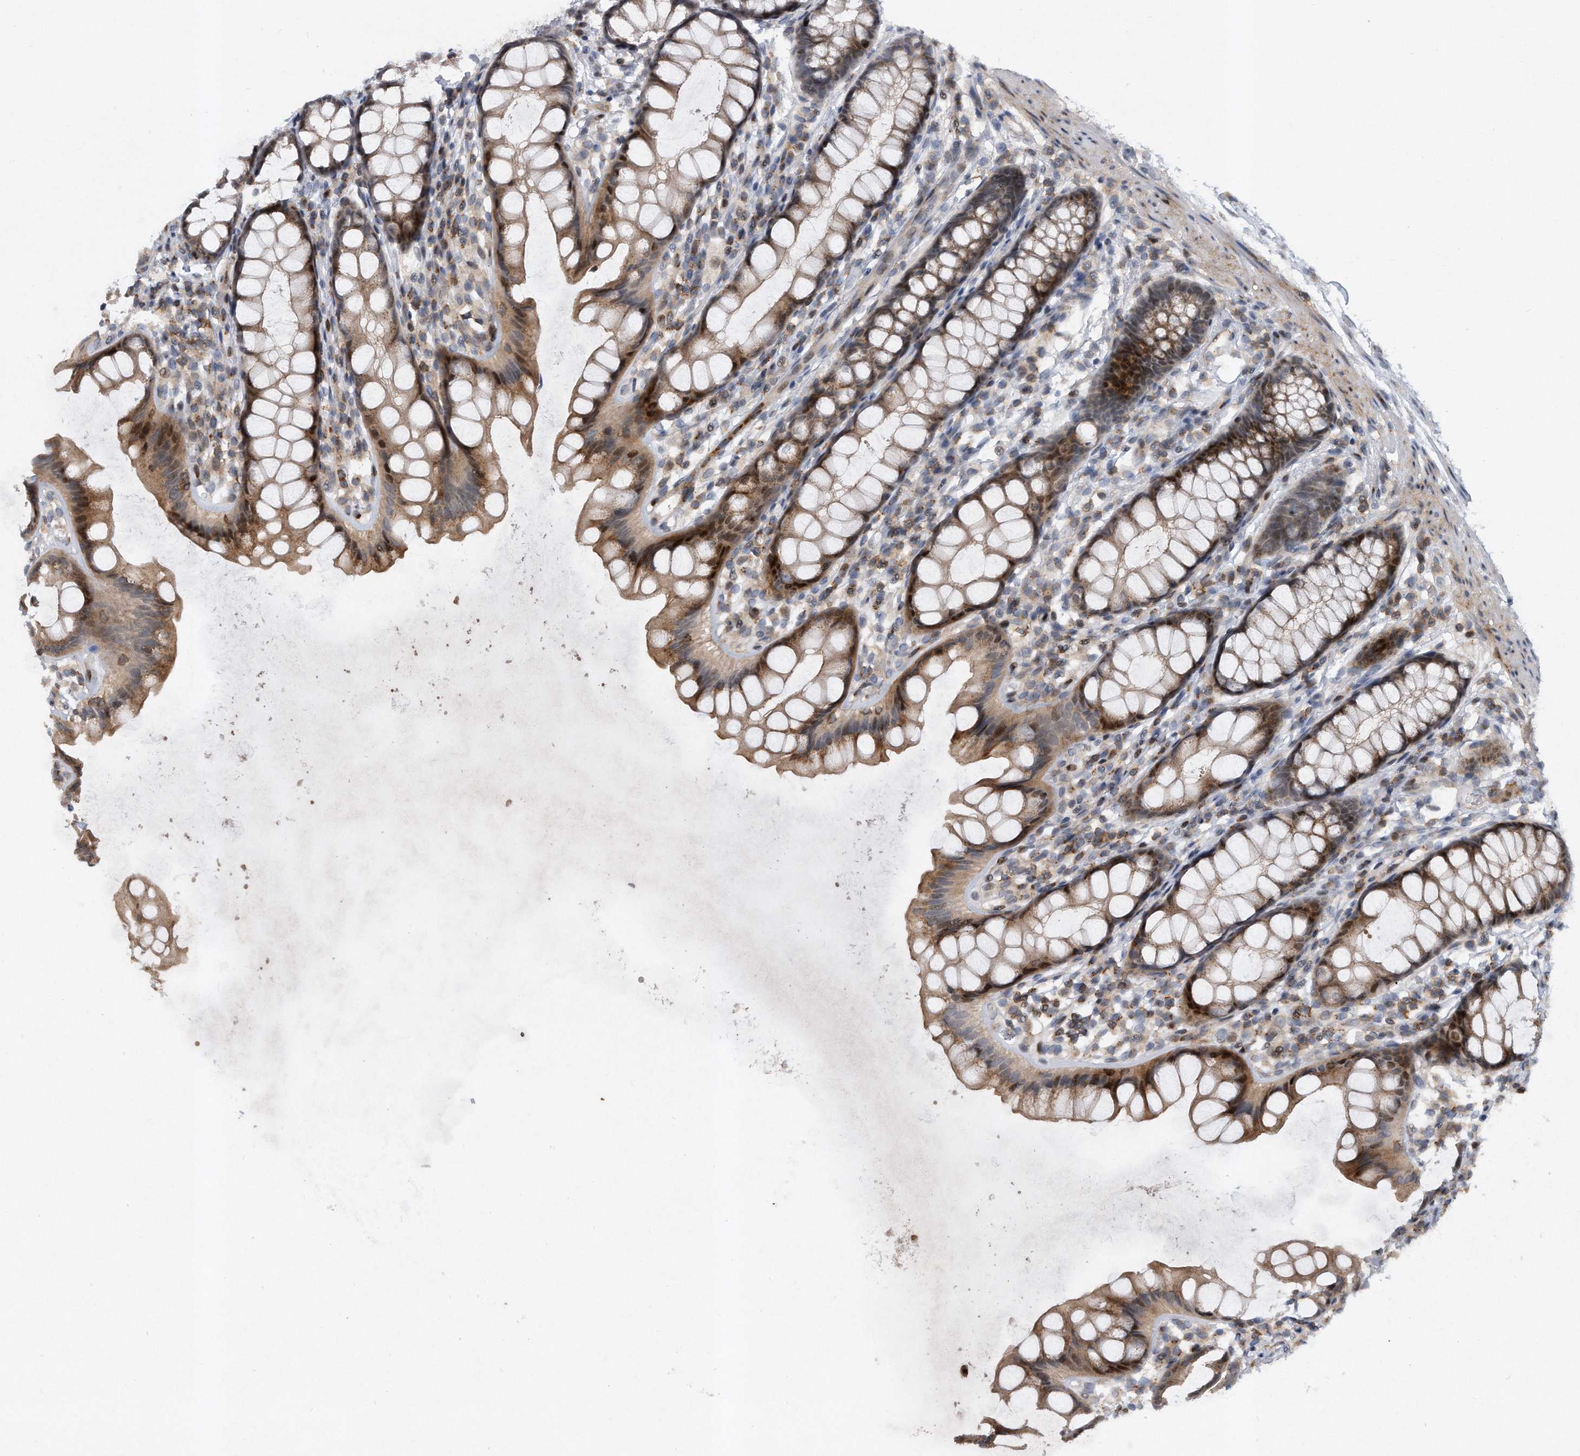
{"staining": {"intensity": "moderate", "quantity": ">75%", "location": "cytoplasmic/membranous"}, "tissue": "rectum", "cell_type": "Glandular cells", "image_type": "normal", "snomed": [{"axis": "morphology", "description": "Normal tissue, NOS"}, {"axis": "topography", "description": "Rectum"}], "caption": "Glandular cells reveal moderate cytoplasmic/membranous staining in about >75% of cells in benign rectum. (brown staining indicates protein expression, while blue staining denotes nuclei).", "gene": "PGBD2", "patient": {"sex": "female", "age": 65}}